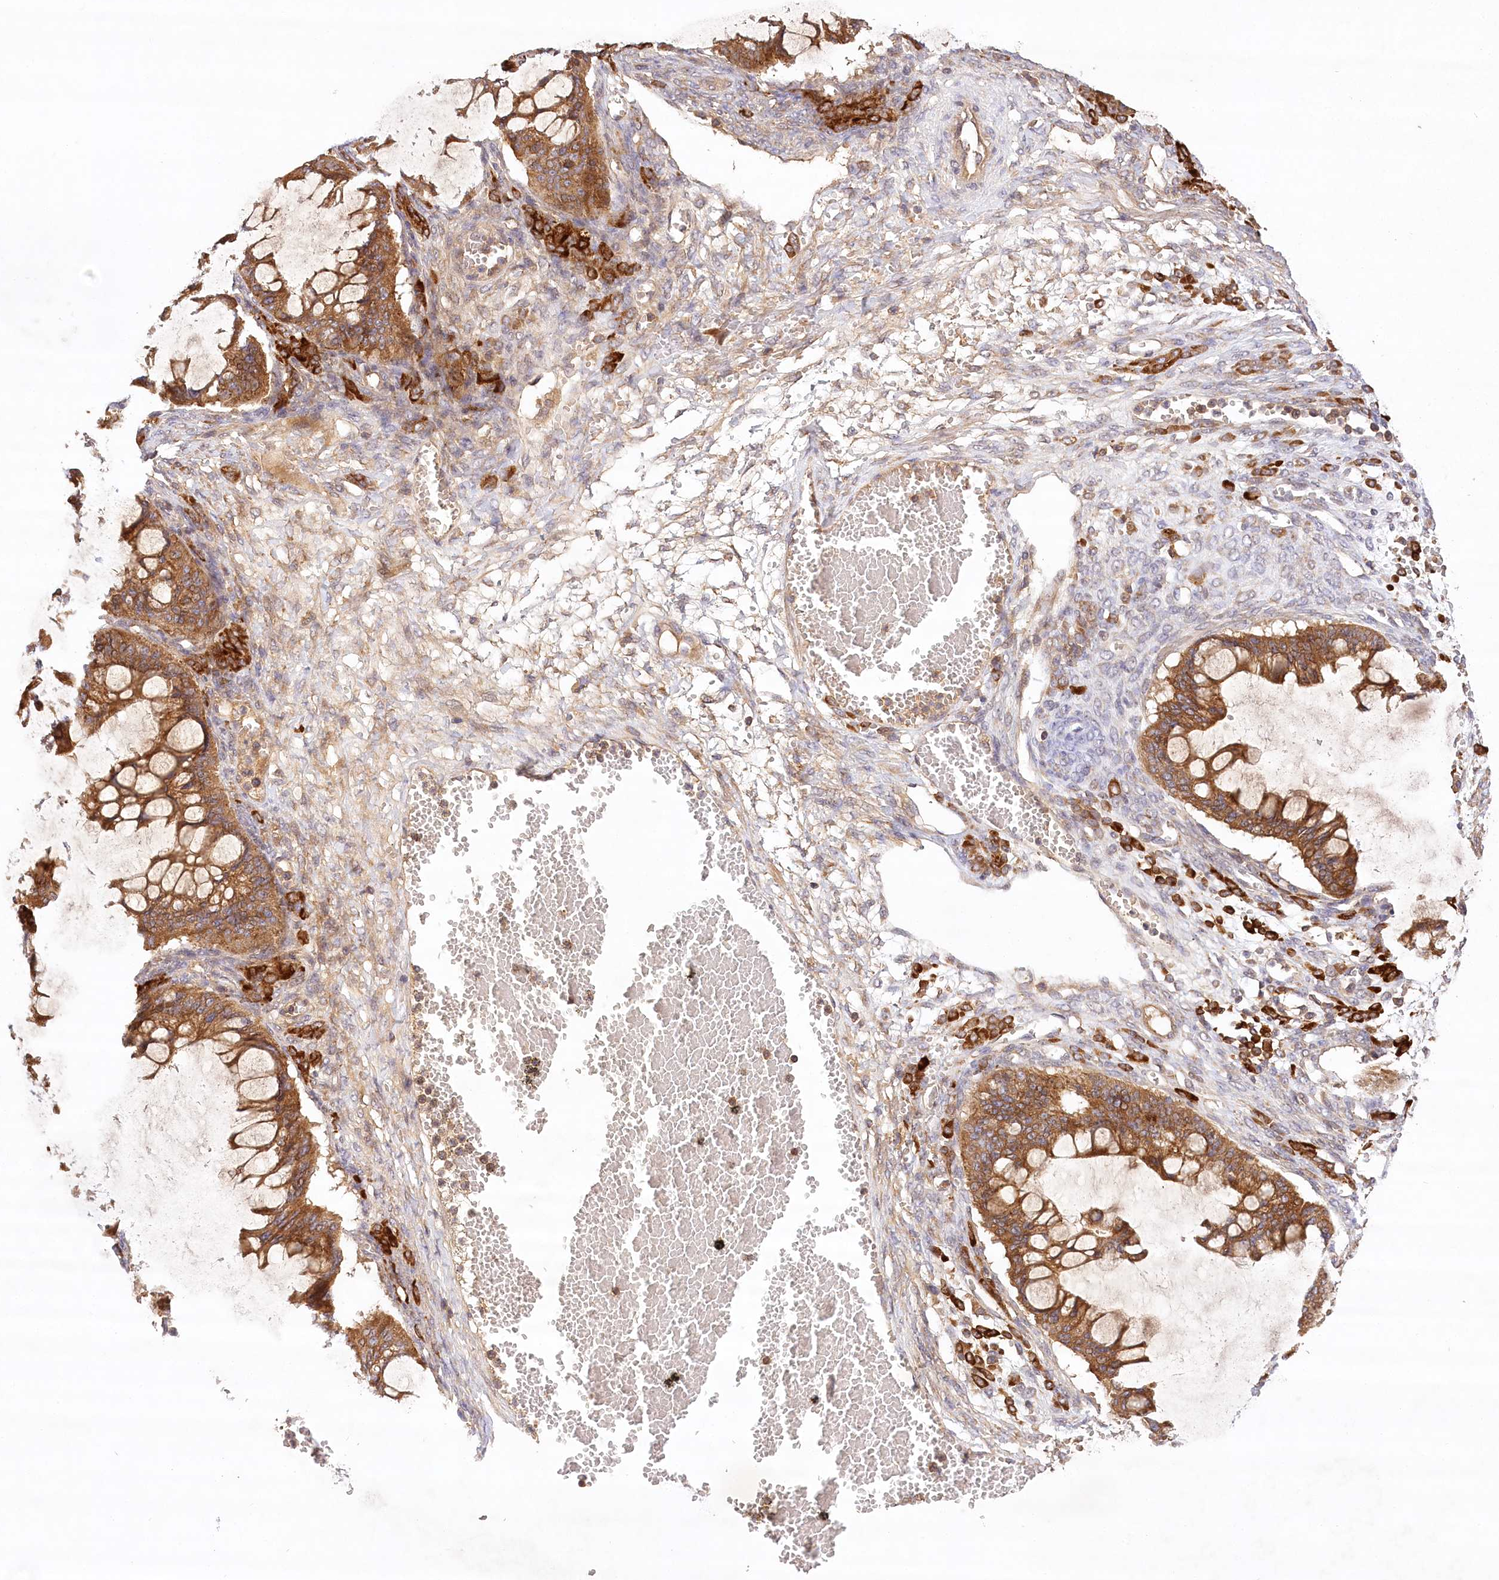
{"staining": {"intensity": "moderate", "quantity": ">75%", "location": "cytoplasmic/membranous"}, "tissue": "ovarian cancer", "cell_type": "Tumor cells", "image_type": "cancer", "snomed": [{"axis": "morphology", "description": "Cystadenocarcinoma, mucinous, NOS"}, {"axis": "topography", "description": "Ovary"}], "caption": "Human ovarian cancer stained with a brown dye exhibits moderate cytoplasmic/membranous positive staining in about >75% of tumor cells.", "gene": "LSS", "patient": {"sex": "female", "age": 73}}